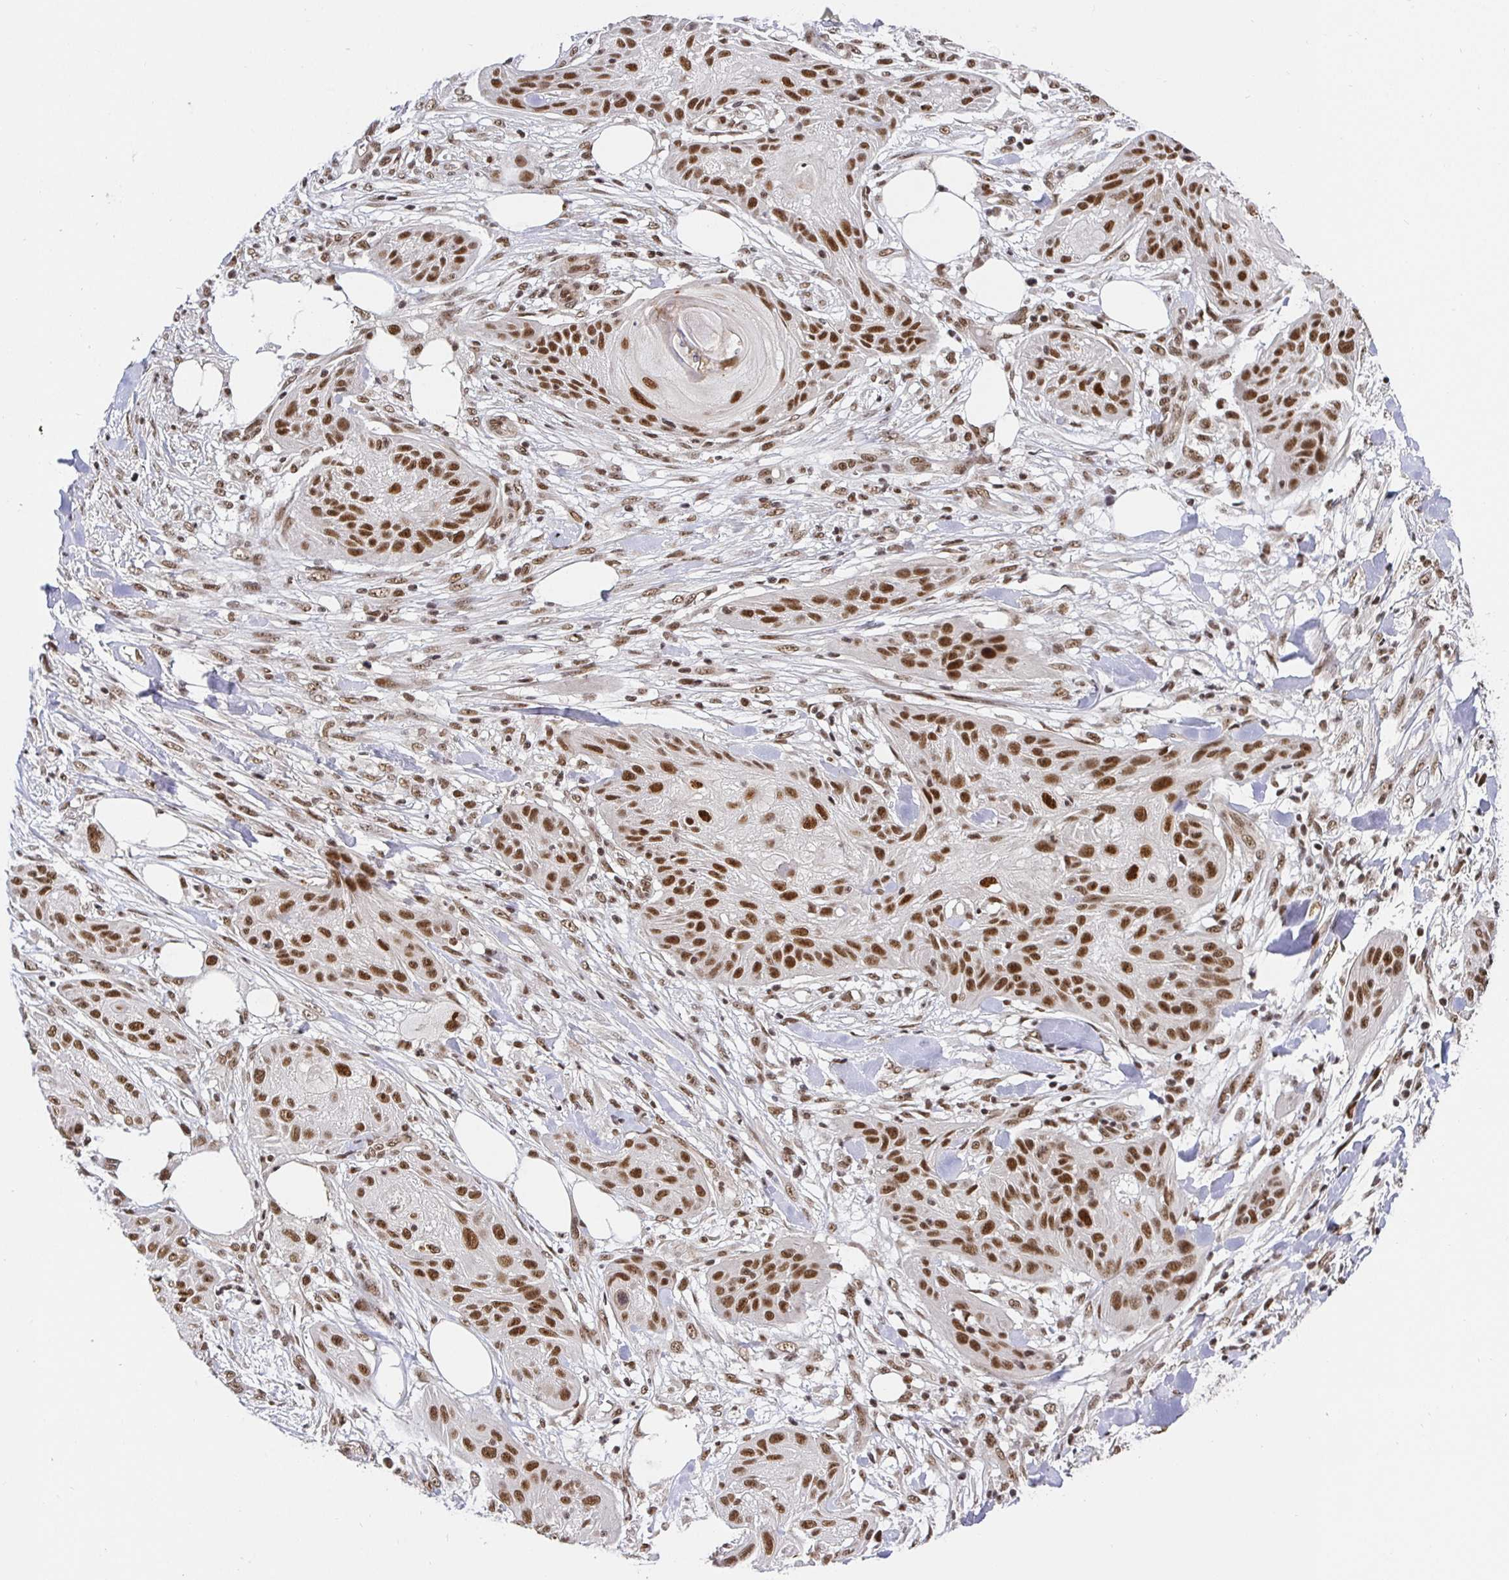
{"staining": {"intensity": "strong", "quantity": ">75%", "location": "nuclear"}, "tissue": "skin cancer", "cell_type": "Tumor cells", "image_type": "cancer", "snomed": [{"axis": "morphology", "description": "Squamous cell carcinoma, NOS"}, {"axis": "topography", "description": "Skin"}], "caption": "Immunohistochemical staining of squamous cell carcinoma (skin) displays high levels of strong nuclear positivity in approximately >75% of tumor cells. (brown staining indicates protein expression, while blue staining denotes nuclei).", "gene": "USF1", "patient": {"sex": "female", "age": 88}}